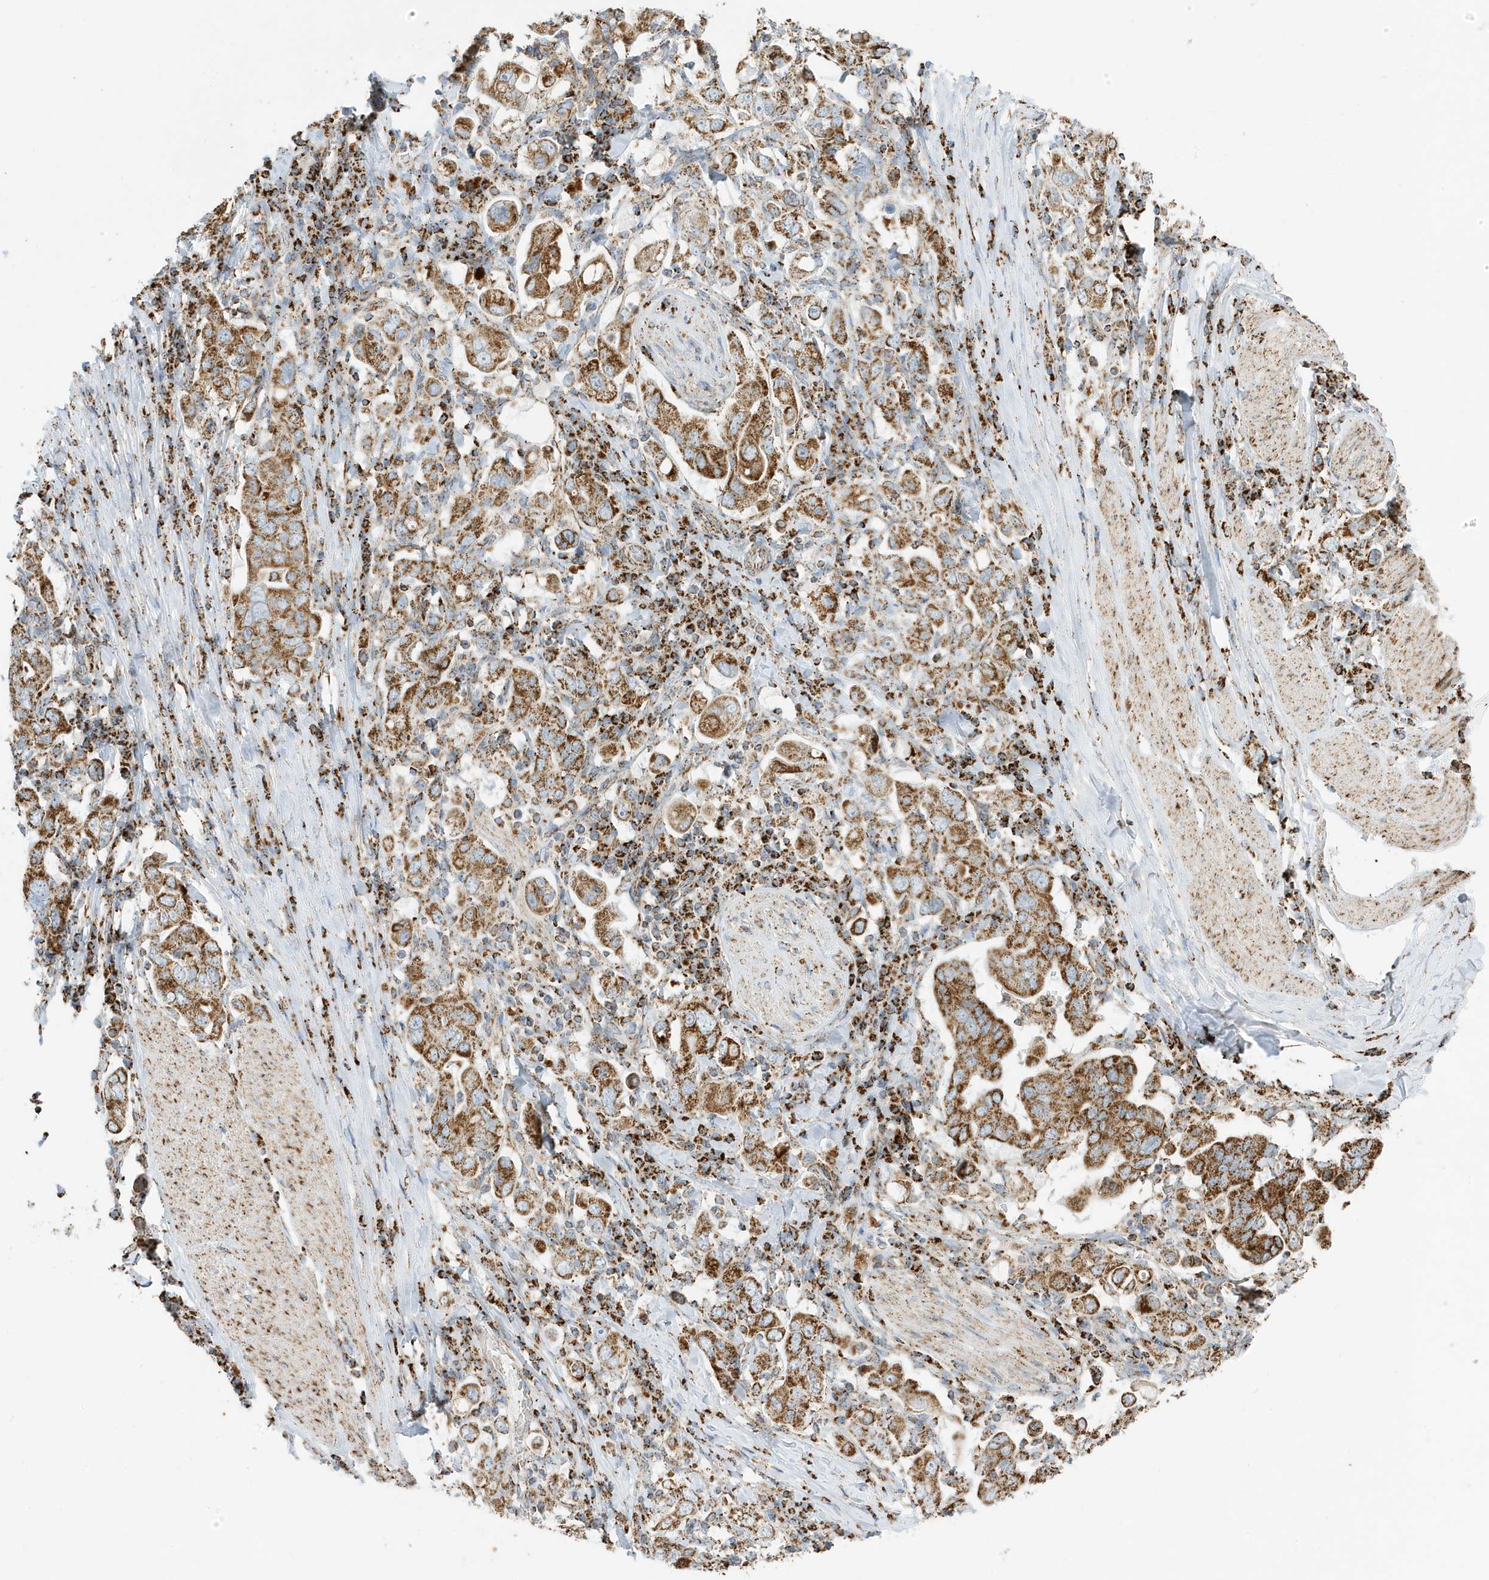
{"staining": {"intensity": "moderate", "quantity": ">75%", "location": "cytoplasmic/membranous"}, "tissue": "stomach cancer", "cell_type": "Tumor cells", "image_type": "cancer", "snomed": [{"axis": "morphology", "description": "Adenocarcinoma, NOS"}, {"axis": "topography", "description": "Stomach, upper"}], "caption": "Immunohistochemistry (IHC) of human stomach cancer (adenocarcinoma) exhibits medium levels of moderate cytoplasmic/membranous staining in about >75% of tumor cells. The protein is stained brown, and the nuclei are stained in blue (DAB (3,3'-diaminobenzidine) IHC with brightfield microscopy, high magnification).", "gene": "ATP5ME", "patient": {"sex": "male", "age": 62}}